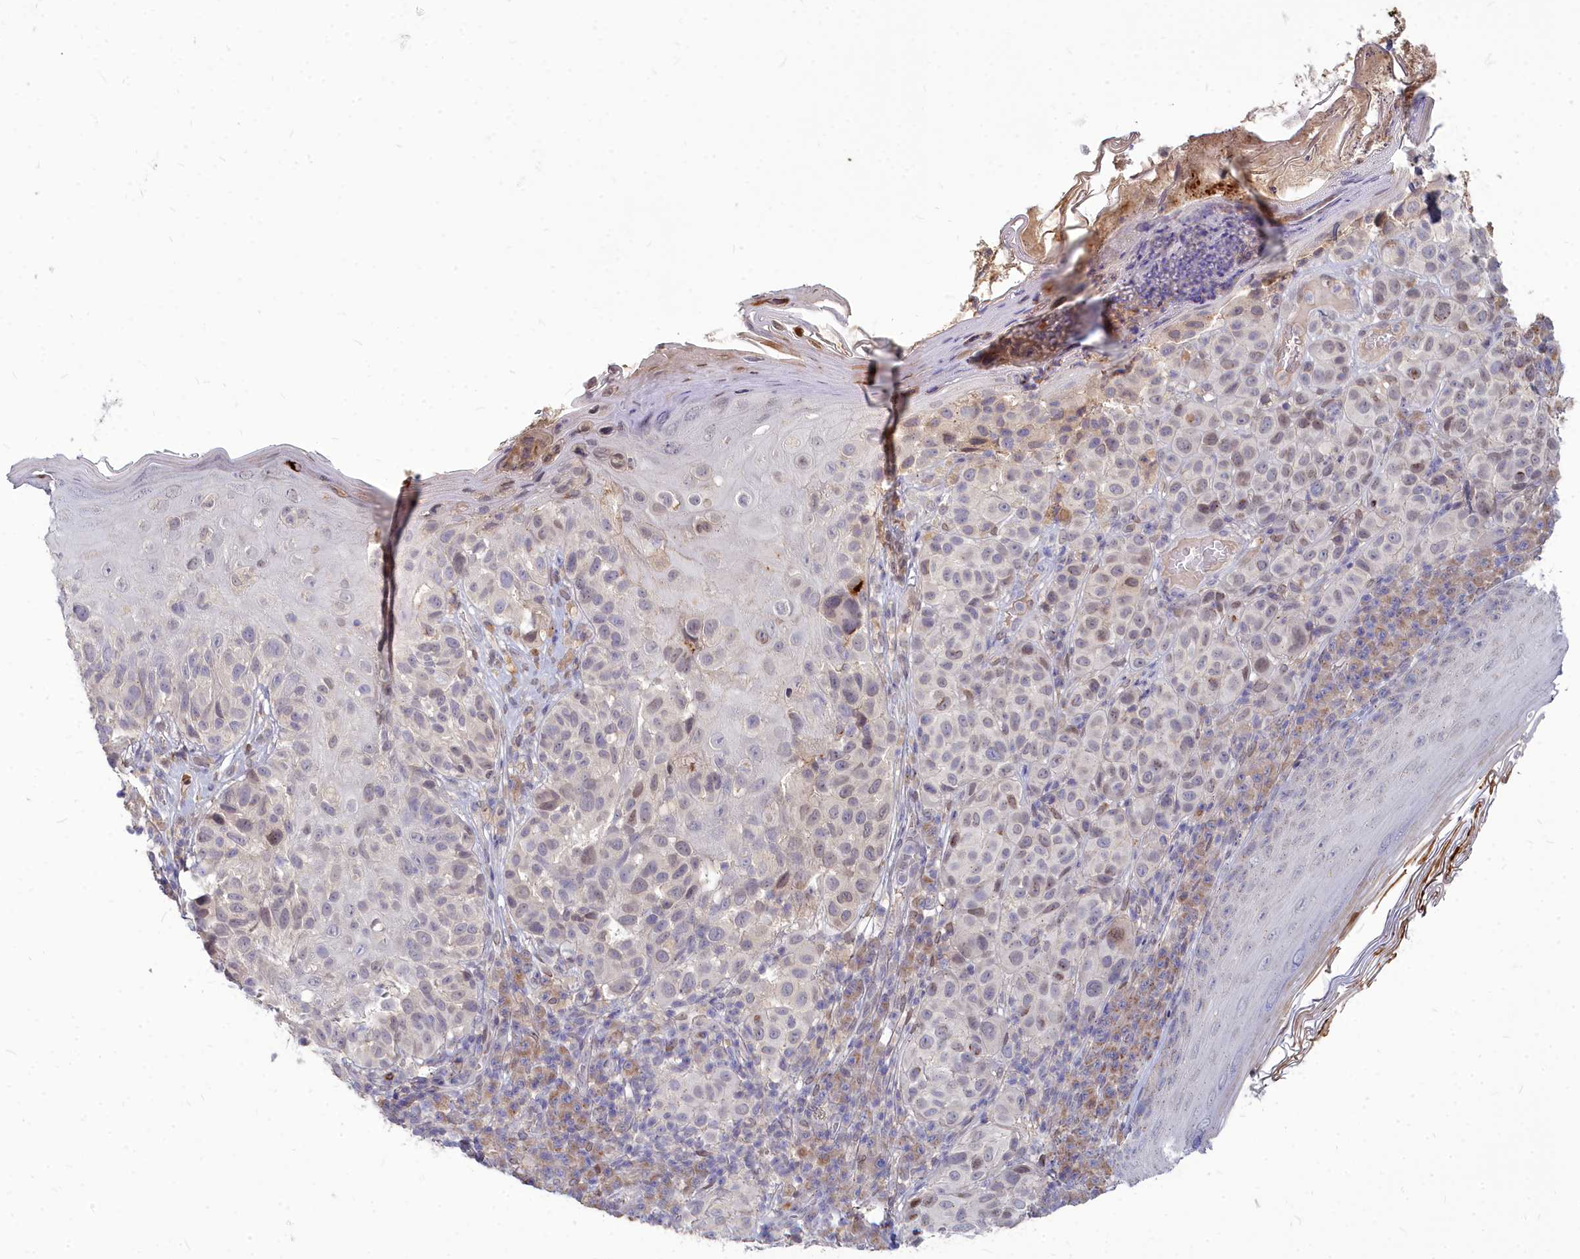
{"staining": {"intensity": "weak", "quantity": "25%-75%", "location": "nuclear"}, "tissue": "melanoma", "cell_type": "Tumor cells", "image_type": "cancer", "snomed": [{"axis": "morphology", "description": "Malignant melanoma, NOS"}, {"axis": "topography", "description": "Skin"}], "caption": "Tumor cells show low levels of weak nuclear staining in about 25%-75% of cells in human malignant melanoma. The staining is performed using DAB (3,3'-diaminobenzidine) brown chromogen to label protein expression. The nuclei are counter-stained blue using hematoxylin.", "gene": "NOXA1", "patient": {"sex": "male", "age": 38}}